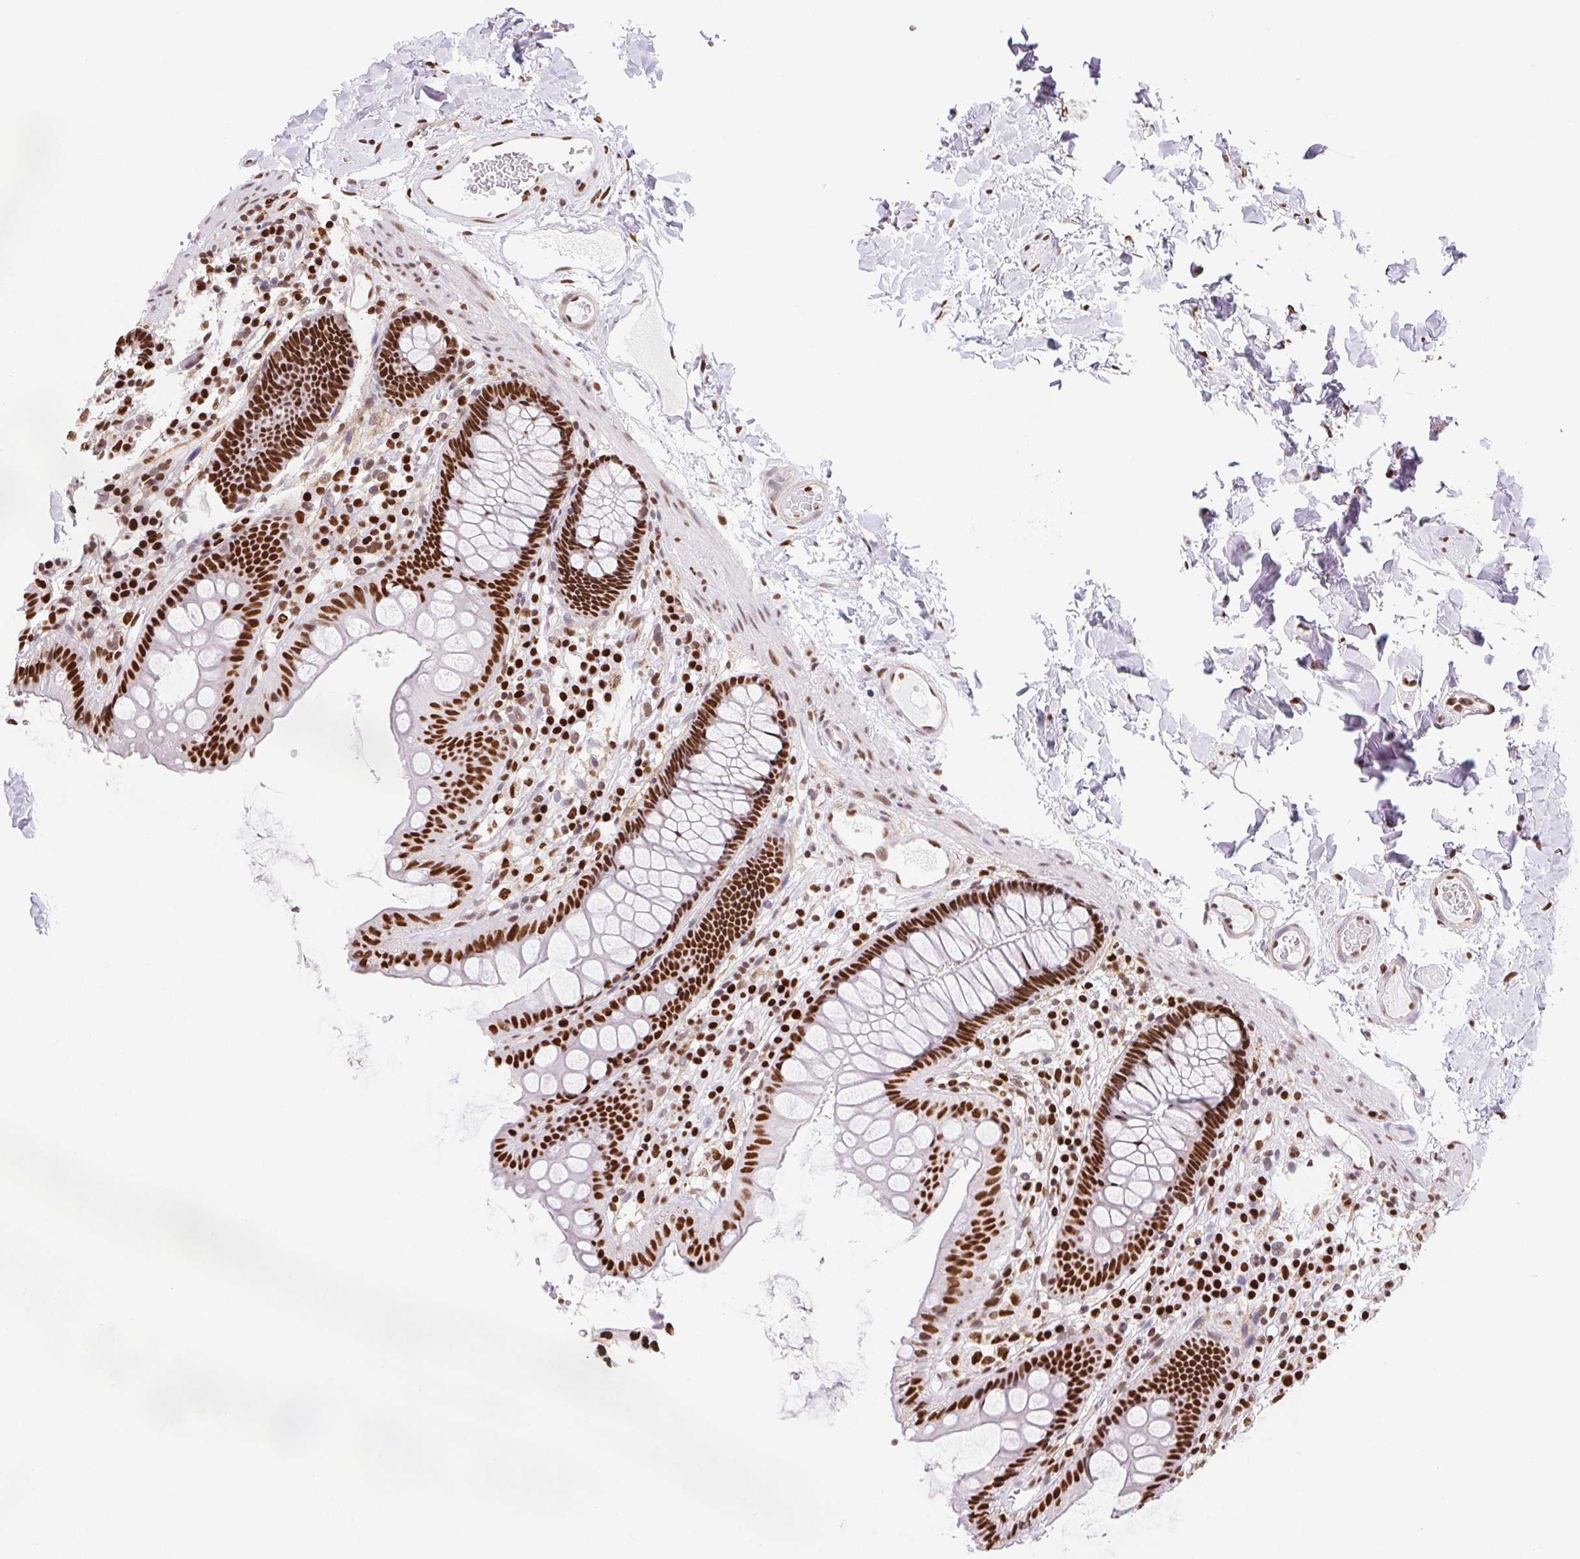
{"staining": {"intensity": "moderate", "quantity": ">75%", "location": "nuclear"}, "tissue": "colon", "cell_type": "Endothelial cells", "image_type": "normal", "snomed": [{"axis": "morphology", "description": "Normal tissue, NOS"}, {"axis": "topography", "description": "Colon"}], "caption": "IHC photomicrograph of benign colon: human colon stained using immunohistochemistry (IHC) demonstrates medium levels of moderate protein expression localized specifically in the nuclear of endothelial cells, appearing as a nuclear brown color.", "gene": "SETSIP", "patient": {"sex": "male", "age": 84}}